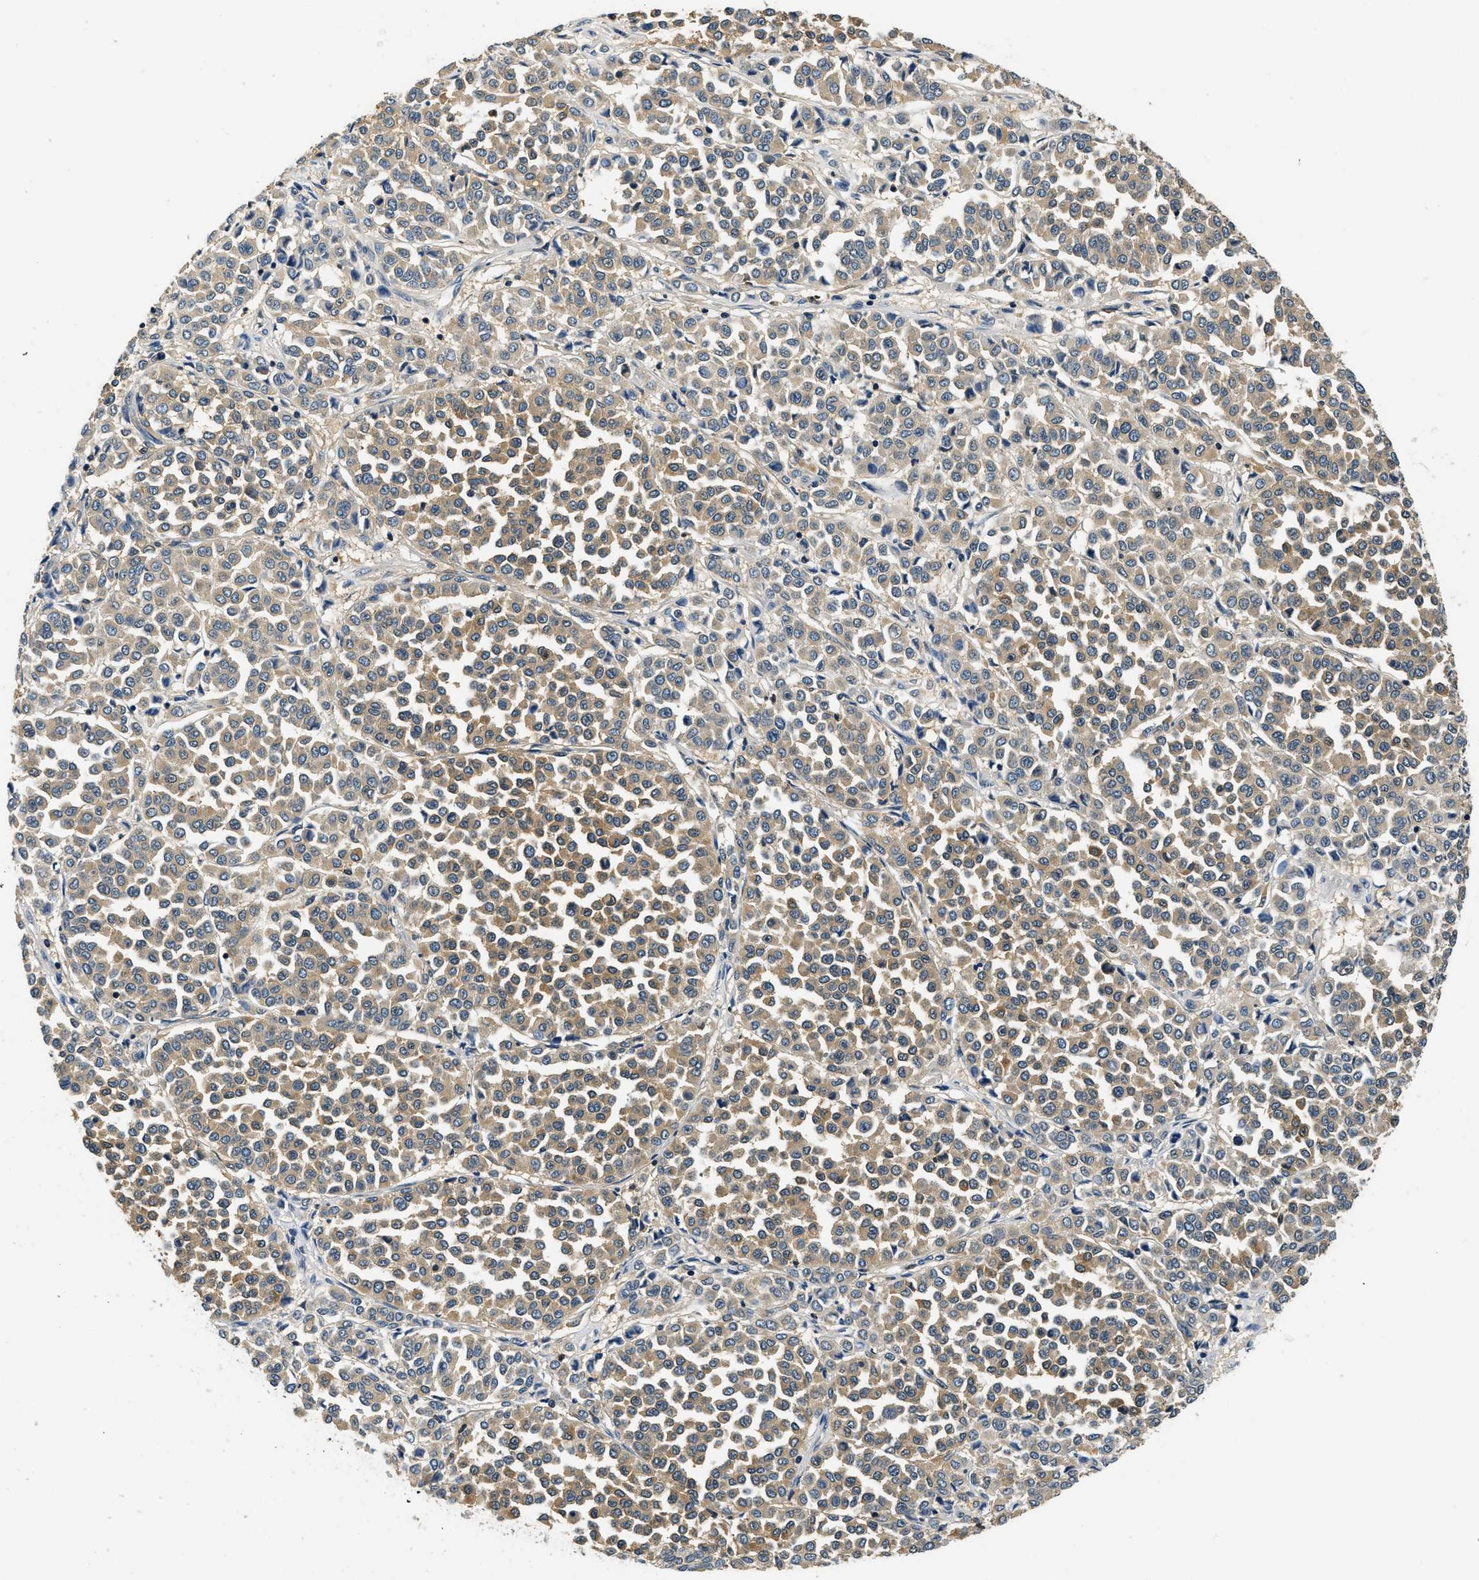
{"staining": {"intensity": "moderate", "quantity": ">75%", "location": "cytoplasmic/membranous"}, "tissue": "melanoma", "cell_type": "Tumor cells", "image_type": "cancer", "snomed": [{"axis": "morphology", "description": "Malignant melanoma, Metastatic site"}, {"axis": "topography", "description": "Pancreas"}], "caption": "Immunohistochemistry (IHC) image of human melanoma stained for a protein (brown), which displays medium levels of moderate cytoplasmic/membranous positivity in about >75% of tumor cells.", "gene": "RESF1", "patient": {"sex": "female", "age": 30}}